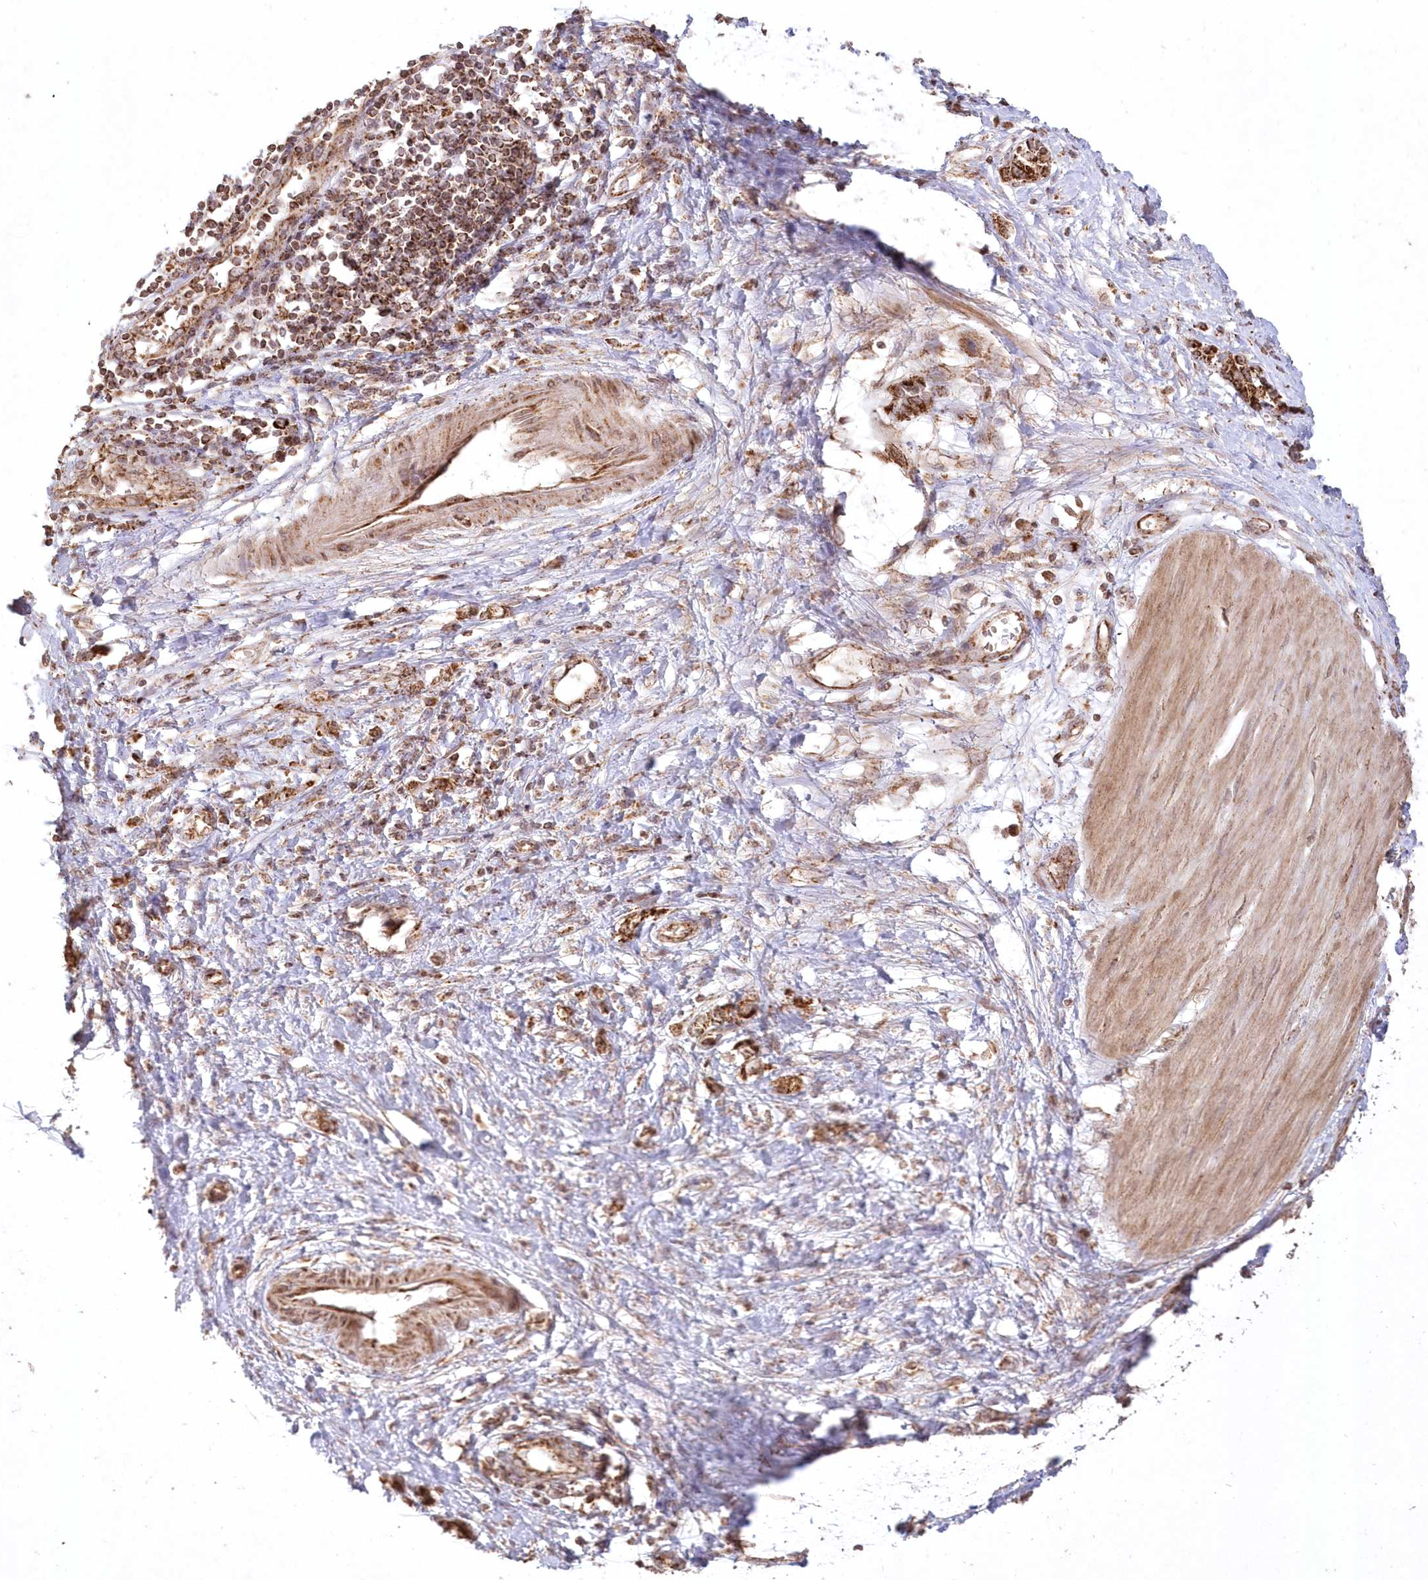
{"staining": {"intensity": "strong", "quantity": ">75%", "location": "cytoplasmic/membranous"}, "tissue": "stomach cancer", "cell_type": "Tumor cells", "image_type": "cancer", "snomed": [{"axis": "morphology", "description": "Adenocarcinoma, NOS"}, {"axis": "topography", "description": "Stomach"}], "caption": "This is a micrograph of IHC staining of stomach cancer, which shows strong expression in the cytoplasmic/membranous of tumor cells.", "gene": "LRPPRC", "patient": {"sex": "female", "age": 76}}